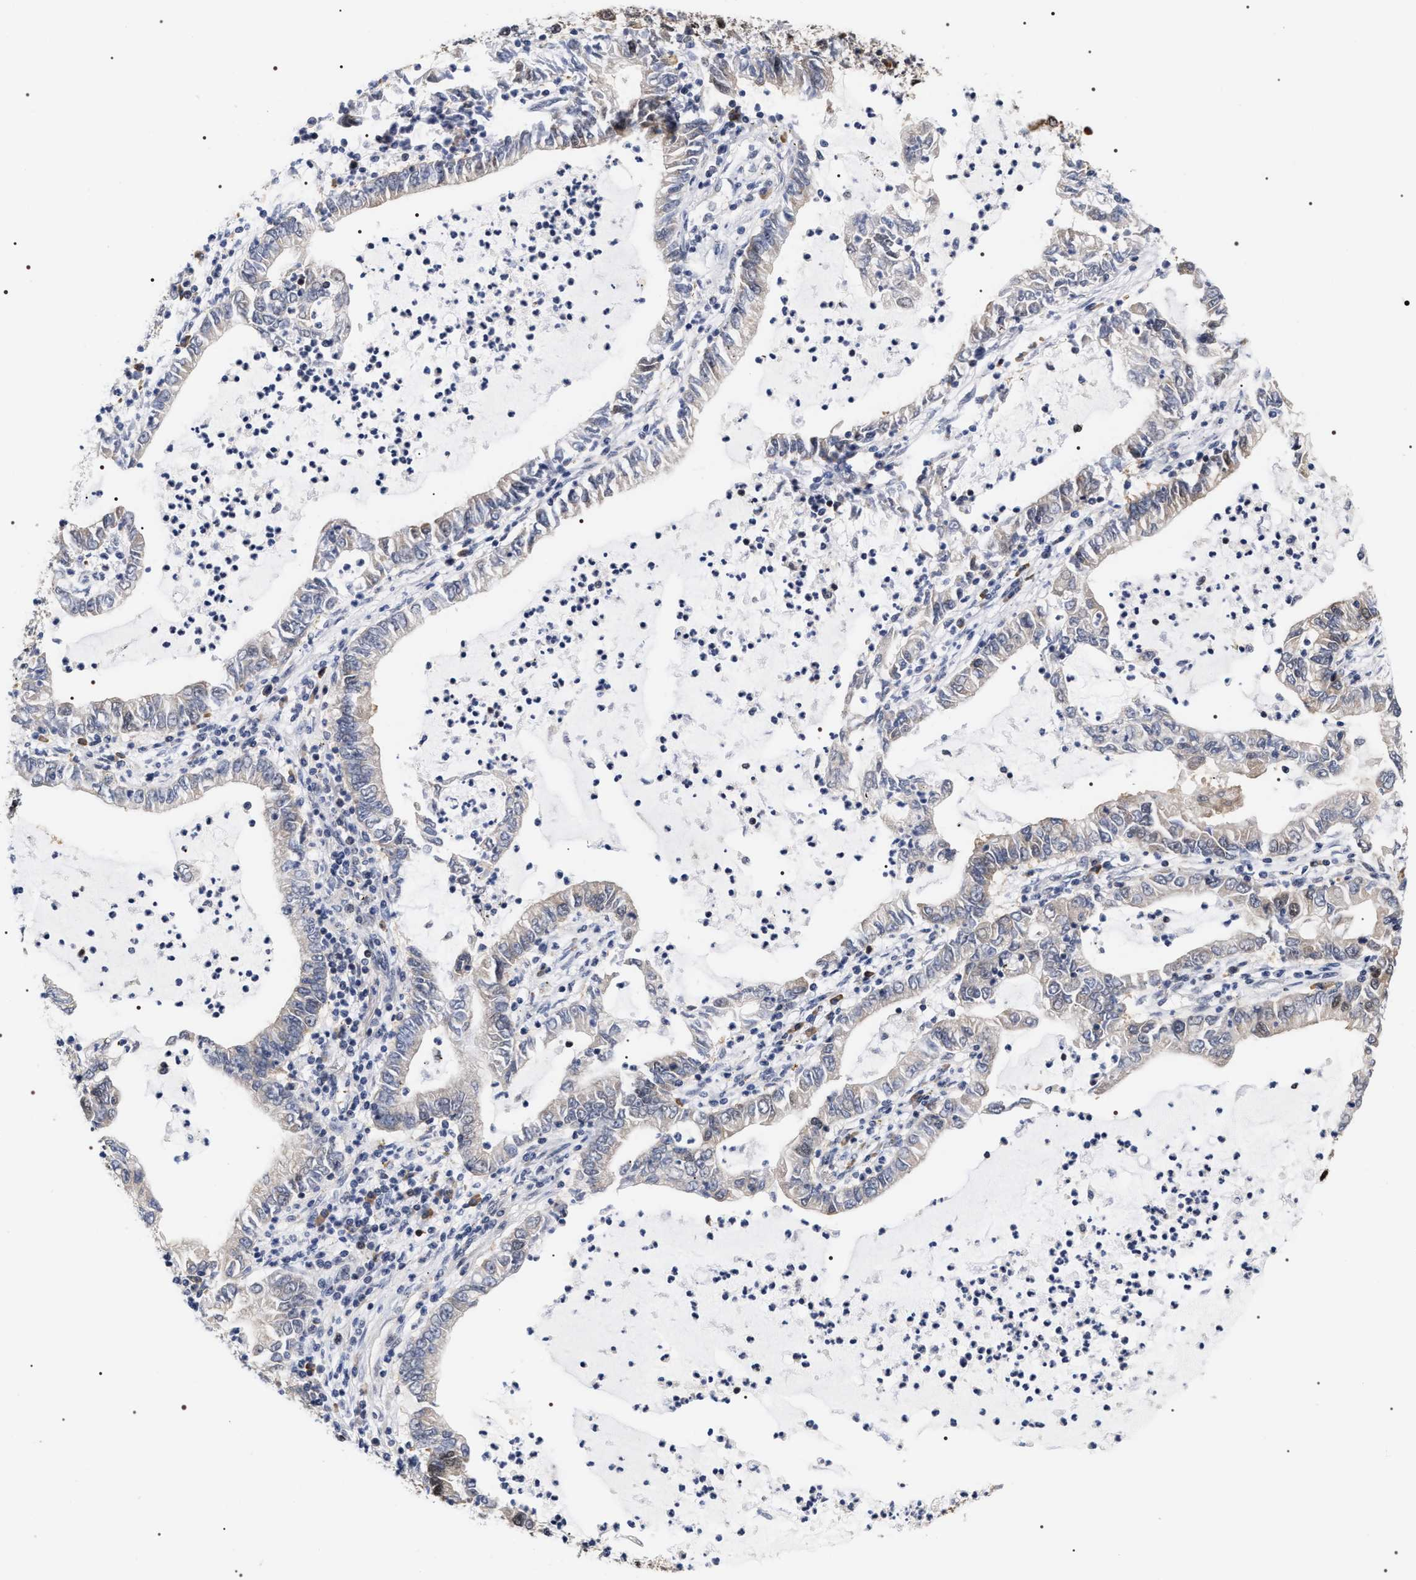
{"staining": {"intensity": "moderate", "quantity": "25%-75%", "location": "cytoplasmic/membranous,nuclear"}, "tissue": "lung cancer", "cell_type": "Tumor cells", "image_type": "cancer", "snomed": [{"axis": "morphology", "description": "Adenocarcinoma, NOS"}, {"axis": "topography", "description": "Lung"}], "caption": "The histopathology image displays a brown stain indicating the presence of a protein in the cytoplasmic/membranous and nuclear of tumor cells in lung cancer.", "gene": "BAG6", "patient": {"sex": "female", "age": 51}}